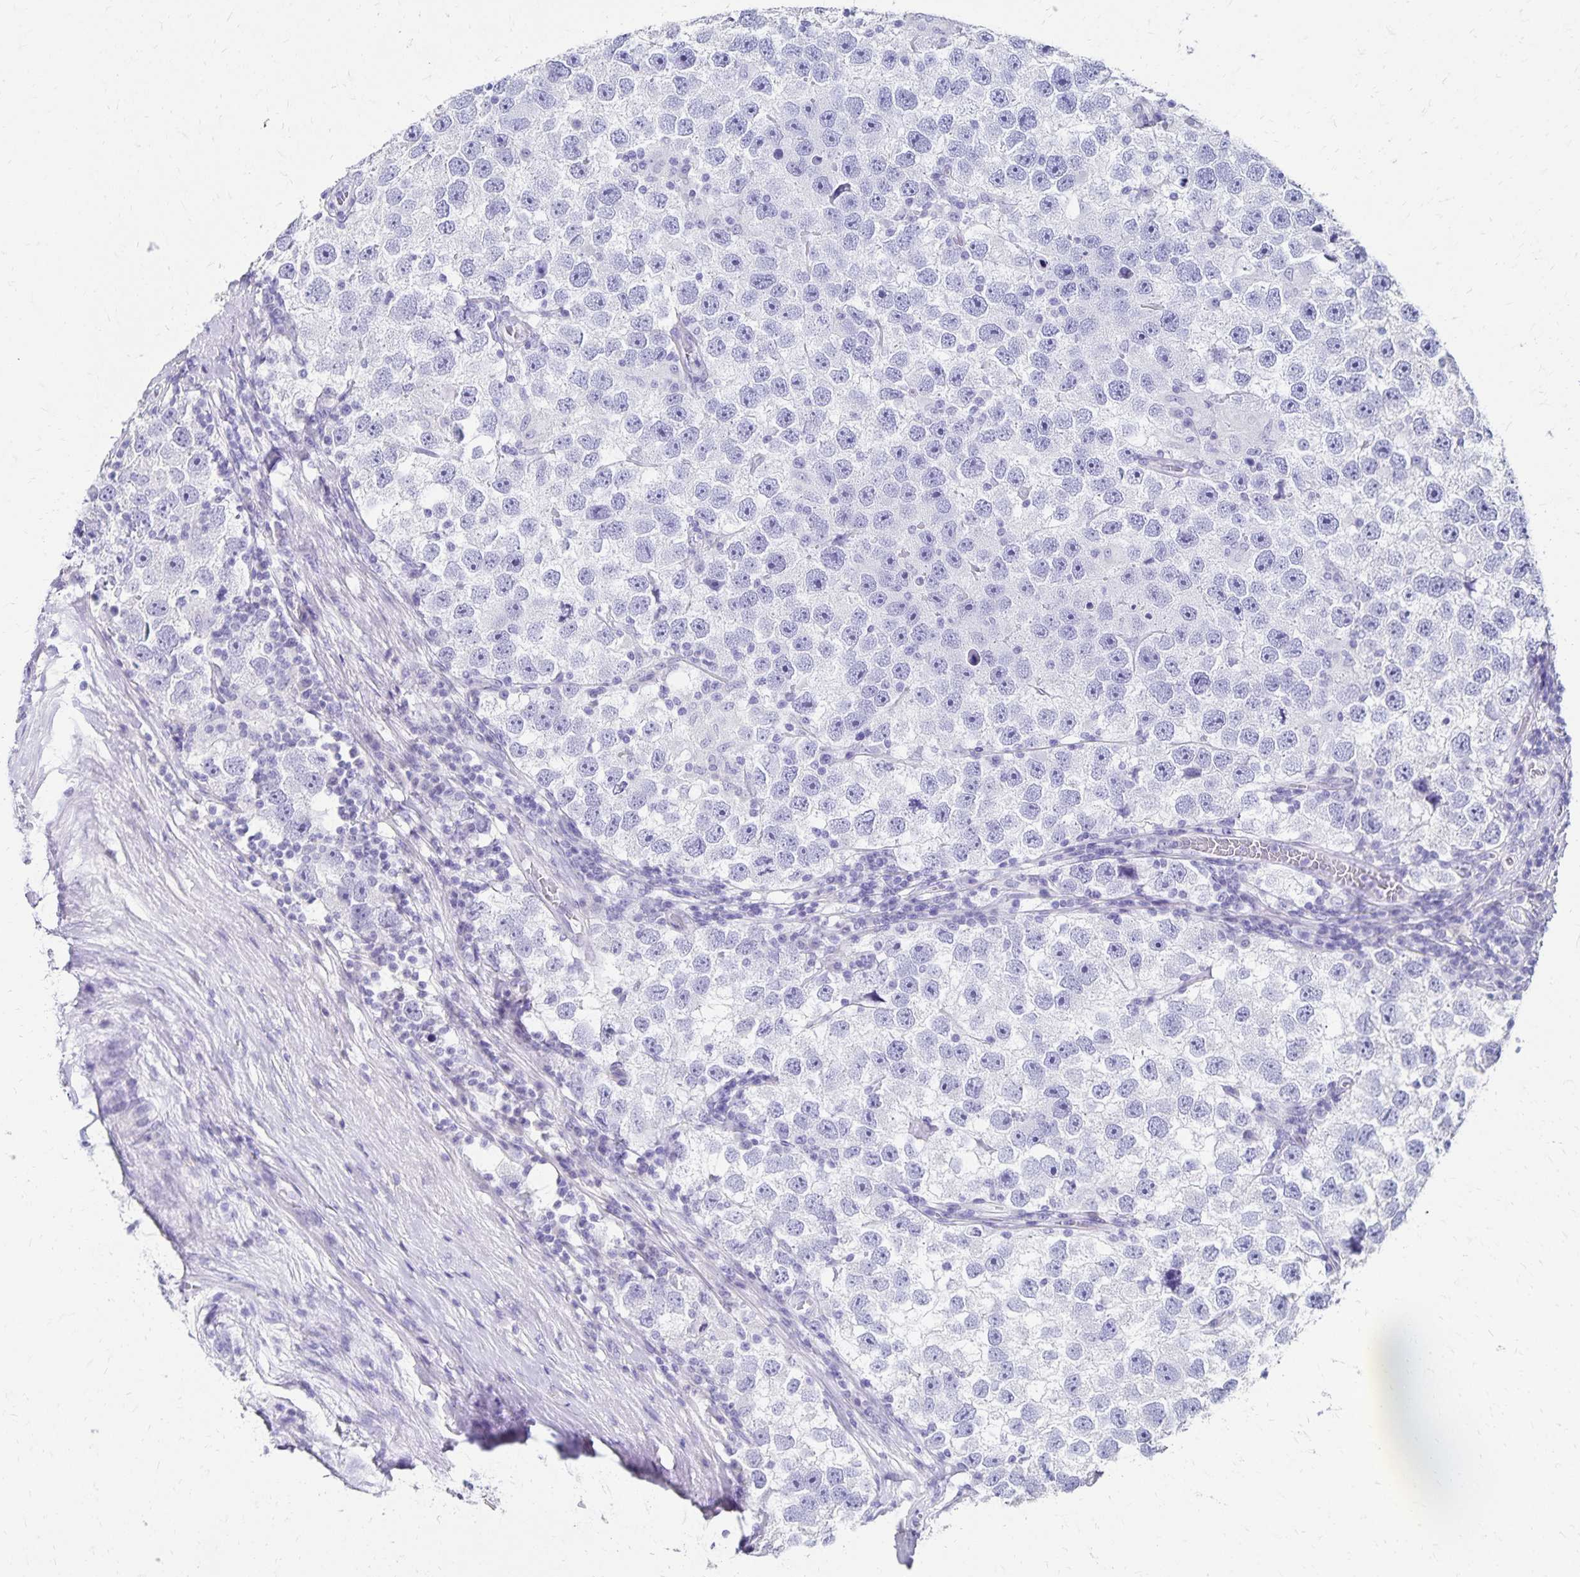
{"staining": {"intensity": "negative", "quantity": "none", "location": "none"}, "tissue": "testis cancer", "cell_type": "Tumor cells", "image_type": "cancer", "snomed": [{"axis": "morphology", "description": "Seminoma, NOS"}, {"axis": "topography", "description": "Testis"}], "caption": "A high-resolution photomicrograph shows IHC staining of testis seminoma, which reveals no significant positivity in tumor cells.", "gene": "DYNLT4", "patient": {"sex": "male", "age": 26}}